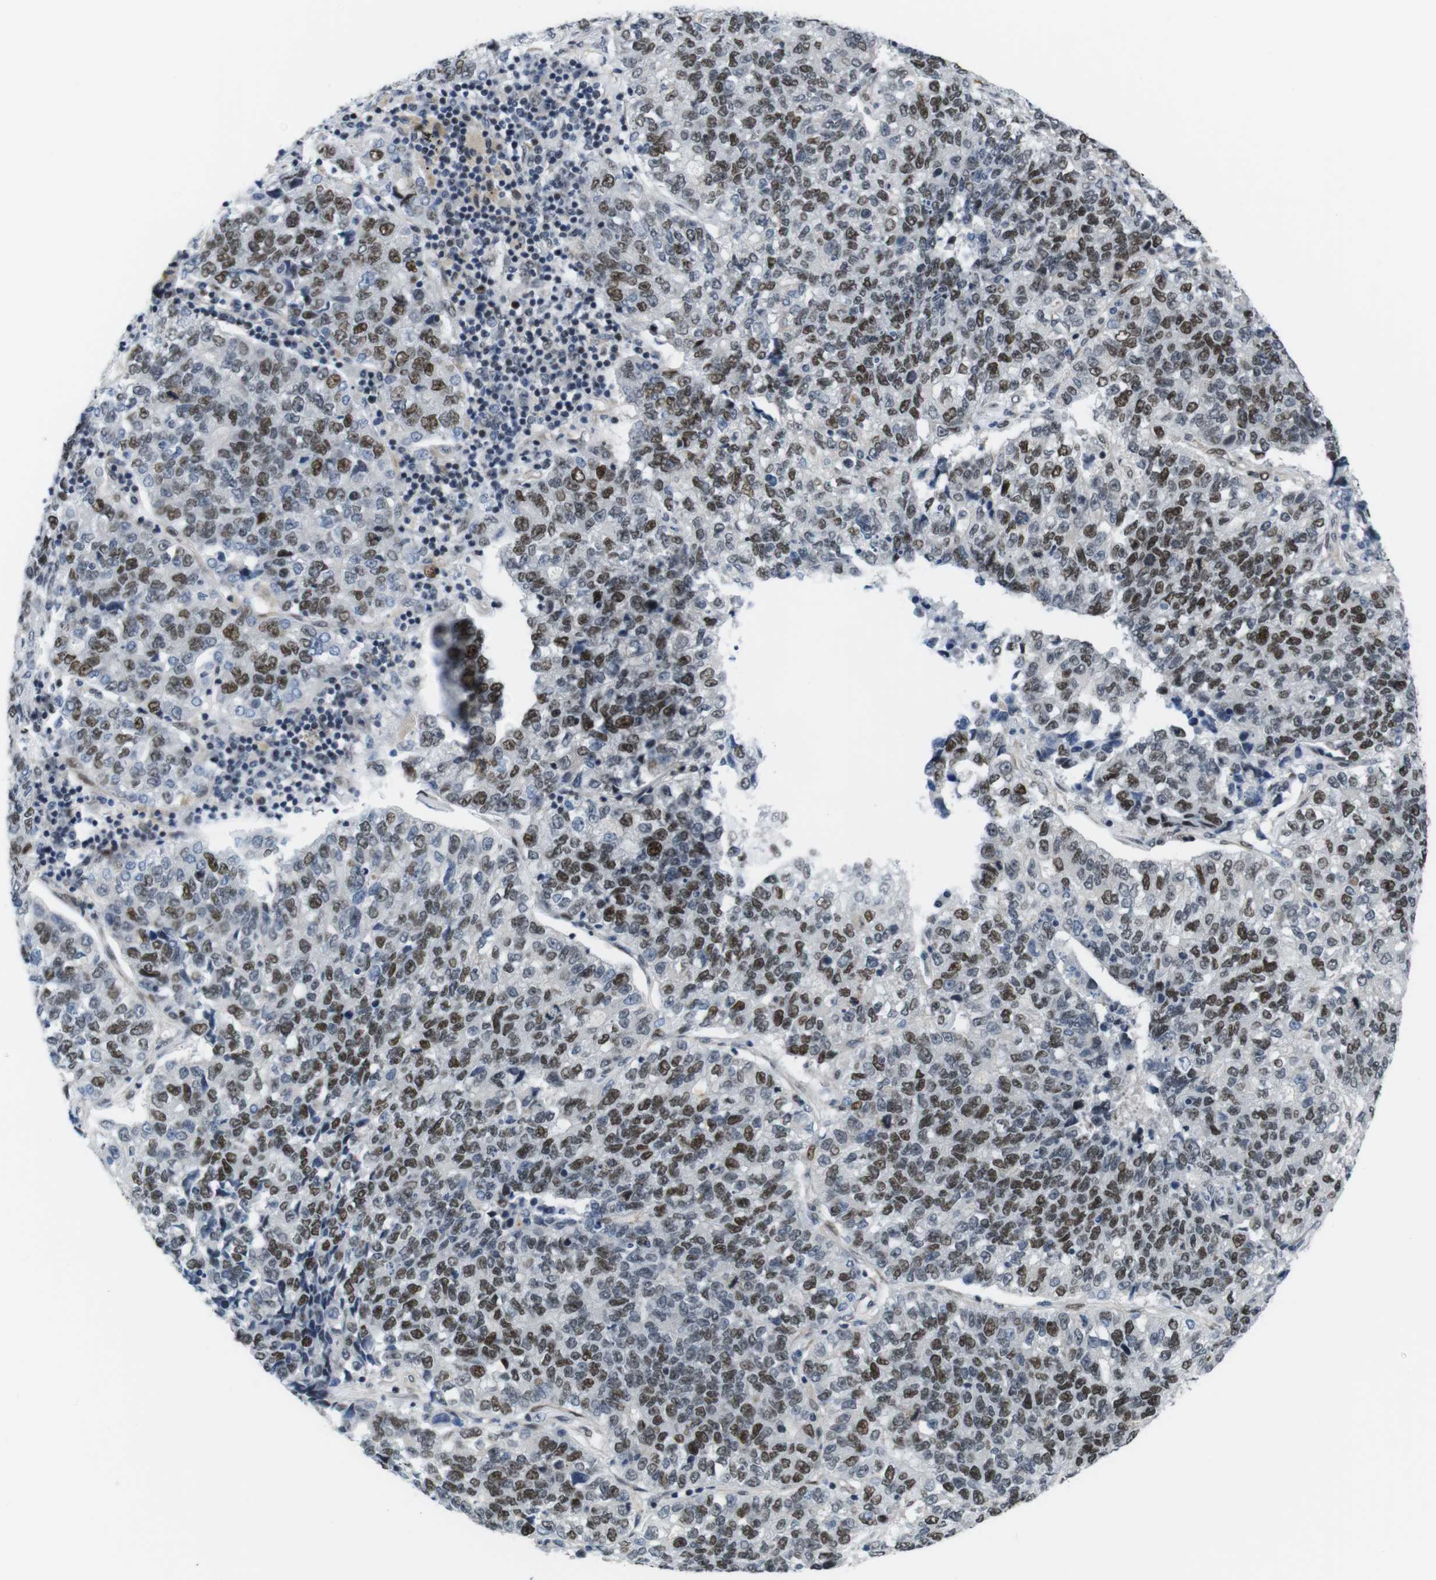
{"staining": {"intensity": "moderate", "quantity": ">75%", "location": "nuclear"}, "tissue": "lung cancer", "cell_type": "Tumor cells", "image_type": "cancer", "snomed": [{"axis": "morphology", "description": "Adenocarcinoma, NOS"}, {"axis": "topography", "description": "Lung"}], "caption": "A photomicrograph showing moderate nuclear expression in approximately >75% of tumor cells in adenocarcinoma (lung), as visualized by brown immunohistochemical staining.", "gene": "SMCO2", "patient": {"sex": "male", "age": 49}}